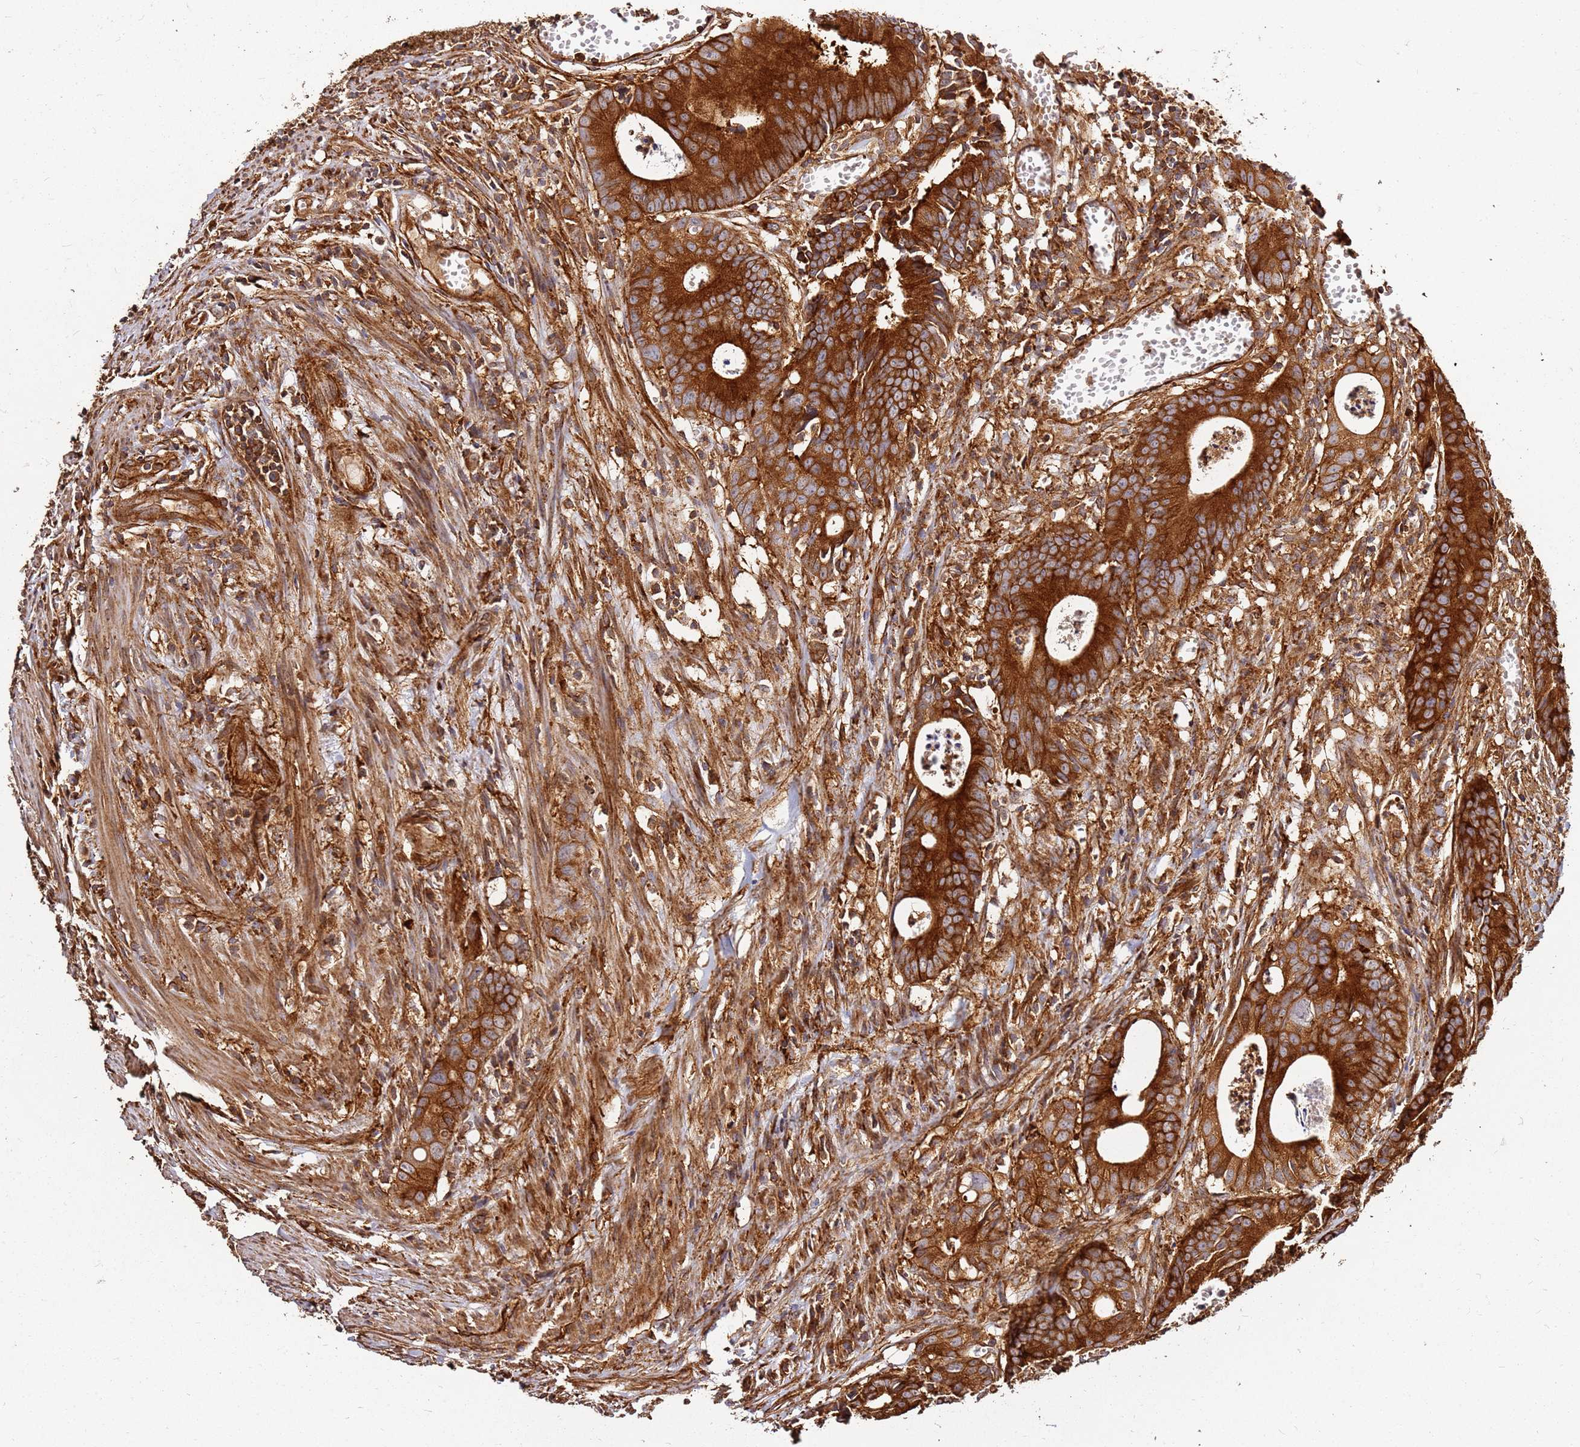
{"staining": {"intensity": "strong", "quantity": ">75%", "location": "cytoplasmic/membranous"}, "tissue": "colorectal cancer", "cell_type": "Tumor cells", "image_type": "cancer", "snomed": [{"axis": "morphology", "description": "Adenocarcinoma, NOS"}, {"axis": "topography", "description": "Colon"}], "caption": "Immunohistochemistry photomicrograph of neoplastic tissue: colorectal cancer (adenocarcinoma) stained using IHC shows high levels of strong protein expression localized specifically in the cytoplasmic/membranous of tumor cells, appearing as a cytoplasmic/membranous brown color.", "gene": "DVL3", "patient": {"sex": "female", "age": 57}}